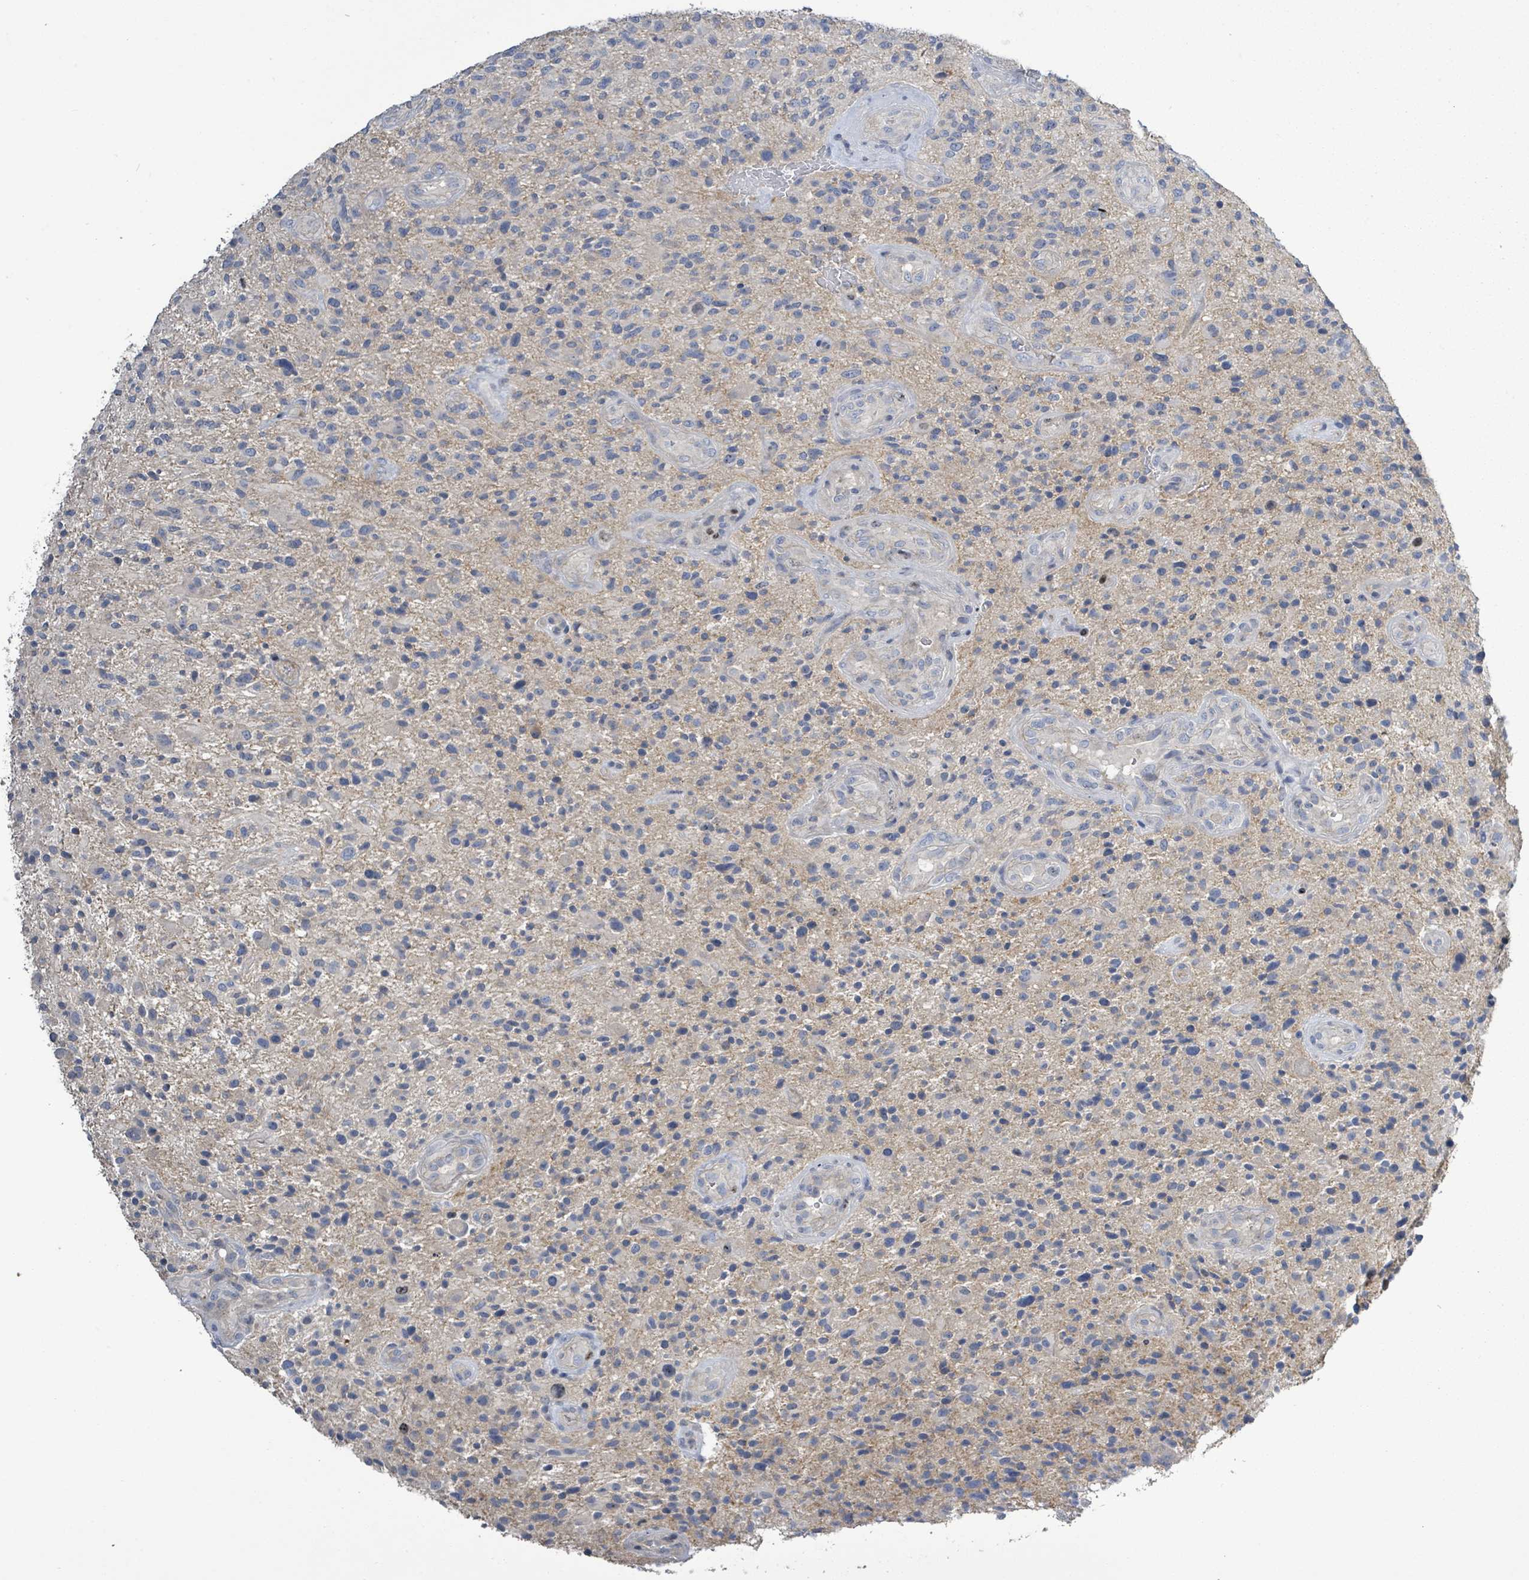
{"staining": {"intensity": "negative", "quantity": "none", "location": "none"}, "tissue": "glioma", "cell_type": "Tumor cells", "image_type": "cancer", "snomed": [{"axis": "morphology", "description": "Glioma, malignant, High grade"}, {"axis": "topography", "description": "Brain"}], "caption": "Histopathology image shows no significant protein positivity in tumor cells of high-grade glioma (malignant). (DAB (3,3'-diaminobenzidine) immunohistochemistry (IHC) with hematoxylin counter stain).", "gene": "KRAS", "patient": {"sex": "male", "age": 47}}